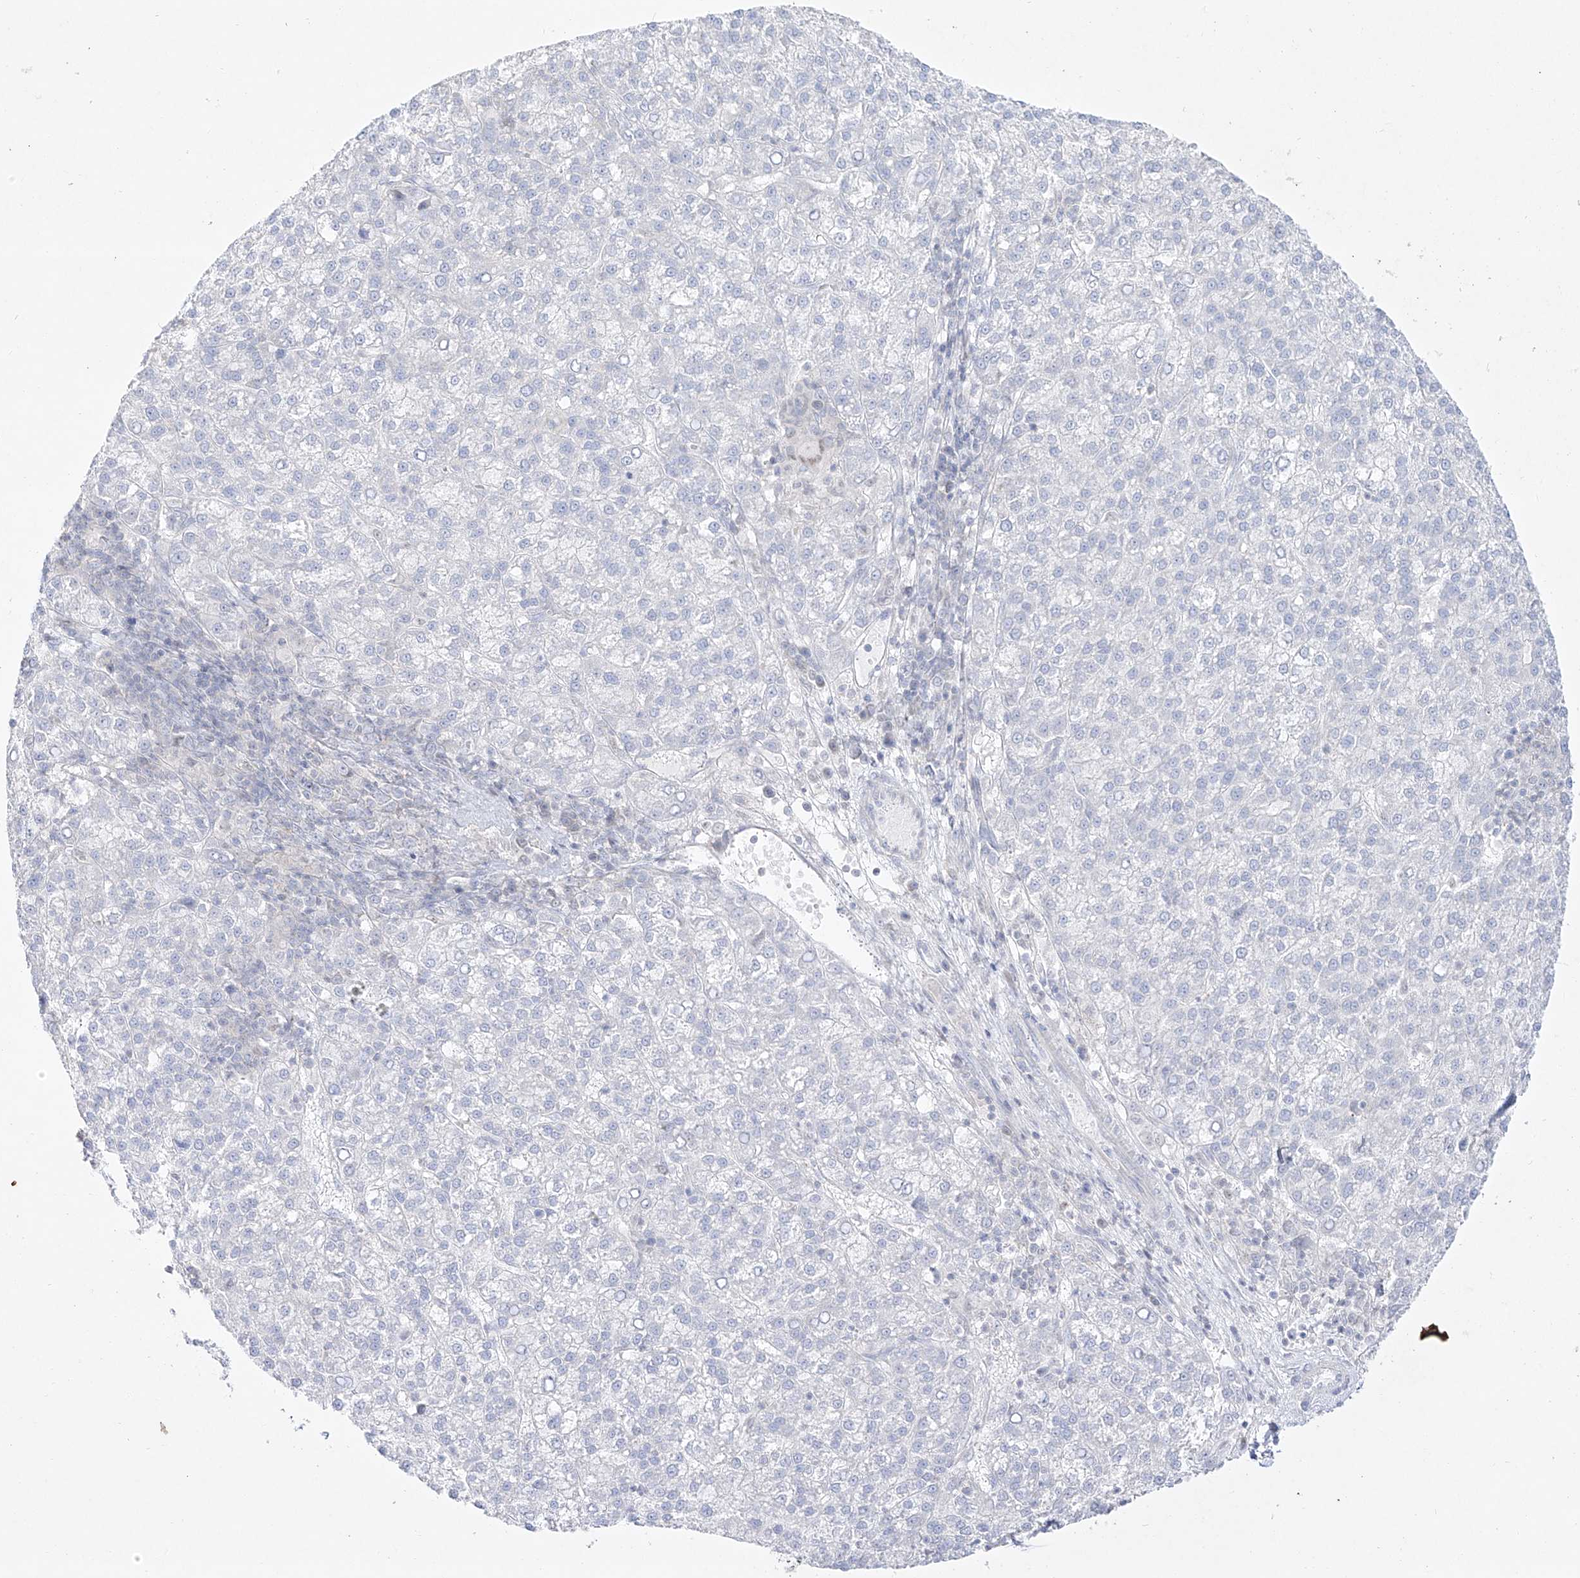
{"staining": {"intensity": "negative", "quantity": "none", "location": "none"}, "tissue": "liver cancer", "cell_type": "Tumor cells", "image_type": "cancer", "snomed": [{"axis": "morphology", "description": "Carcinoma, Hepatocellular, NOS"}, {"axis": "topography", "description": "Liver"}], "caption": "There is no significant expression in tumor cells of liver hepatocellular carcinoma.", "gene": "DMKN", "patient": {"sex": "female", "age": 58}}